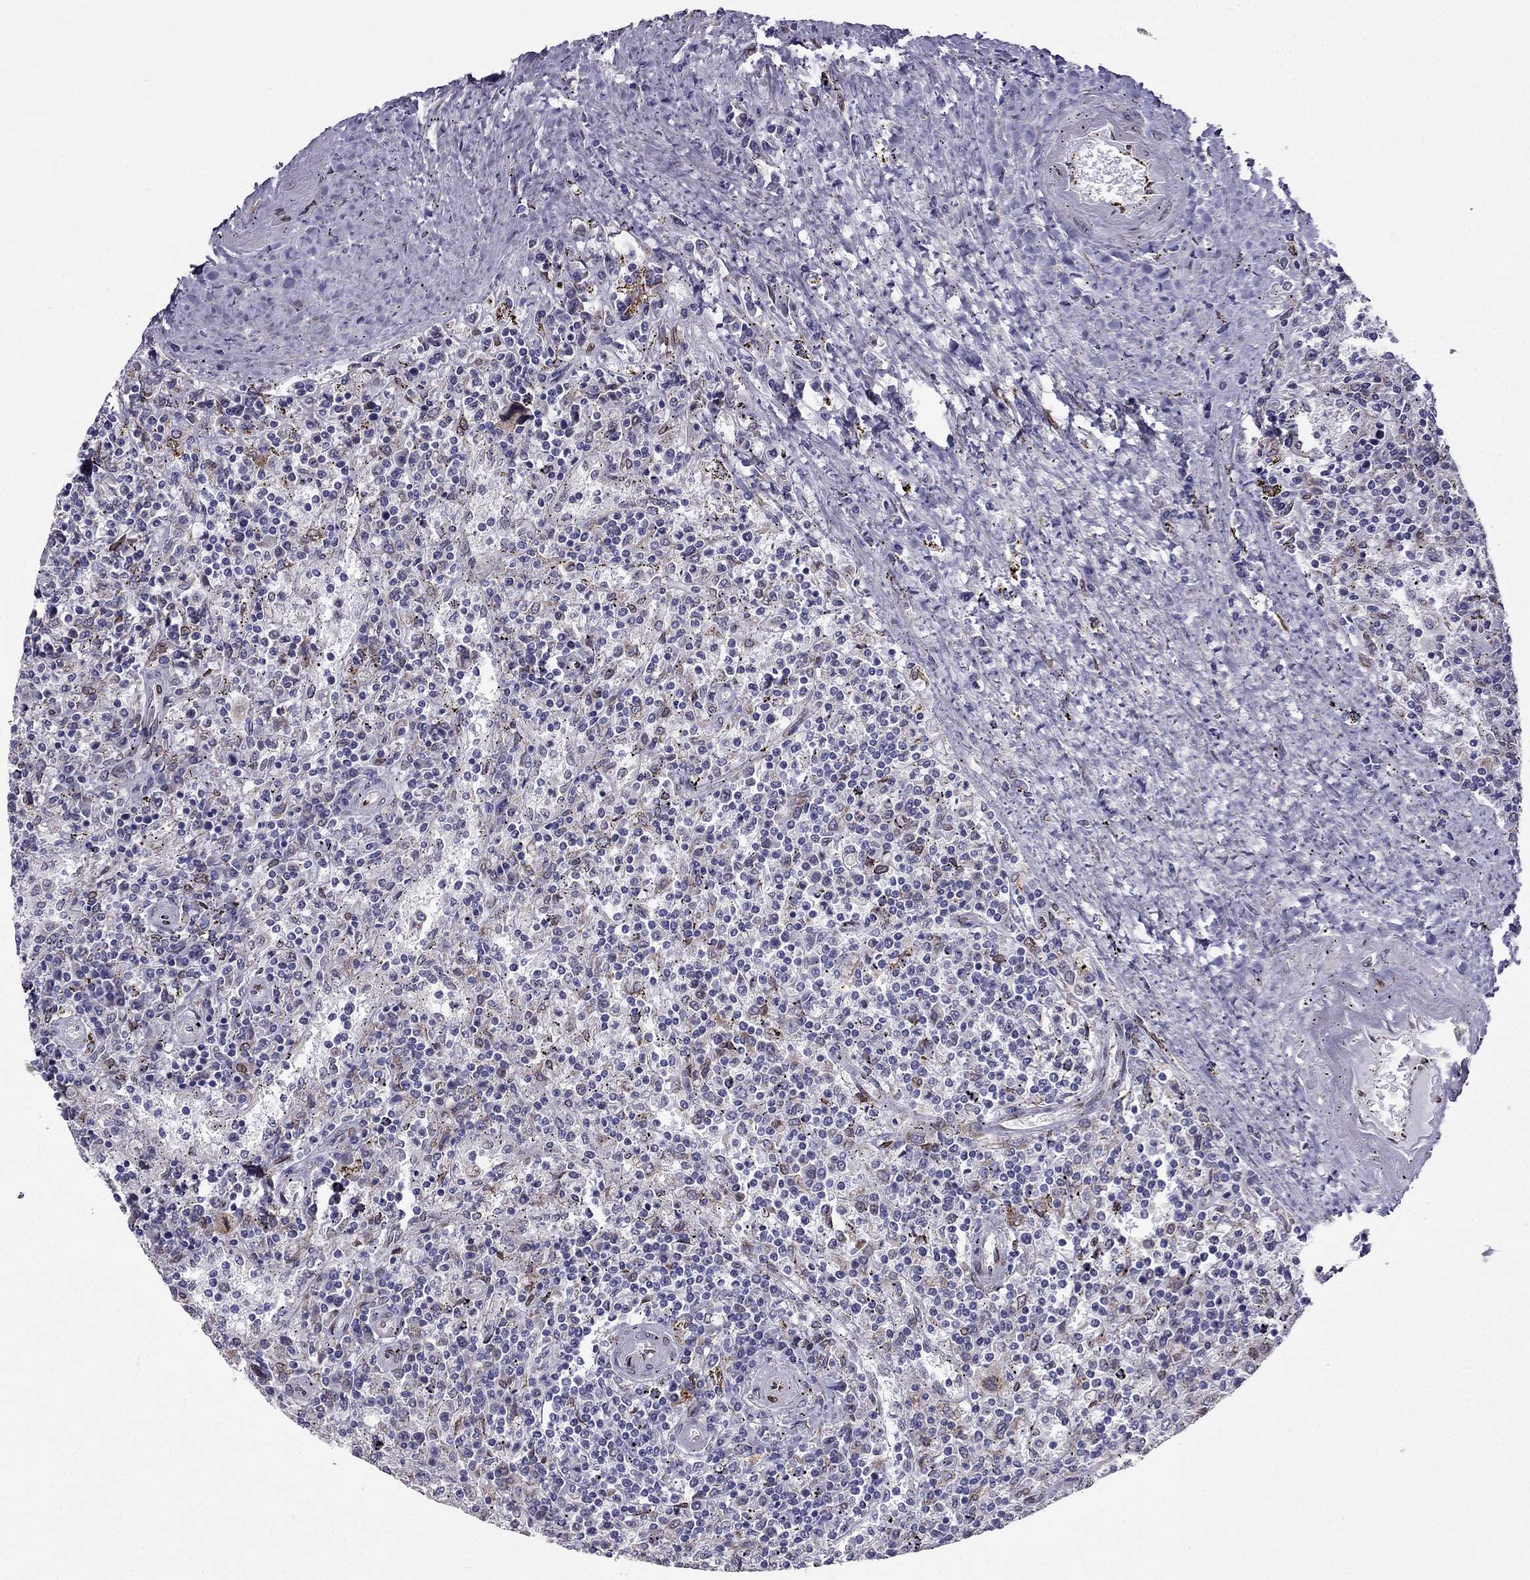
{"staining": {"intensity": "negative", "quantity": "none", "location": "none"}, "tissue": "lymphoma", "cell_type": "Tumor cells", "image_type": "cancer", "snomed": [{"axis": "morphology", "description": "Malignant lymphoma, non-Hodgkin's type, Low grade"}, {"axis": "topography", "description": "Spleen"}], "caption": "Image shows no protein expression in tumor cells of malignant lymphoma, non-Hodgkin's type (low-grade) tissue.", "gene": "IKBIP", "patient": {"sex": "male", "age": 62}}